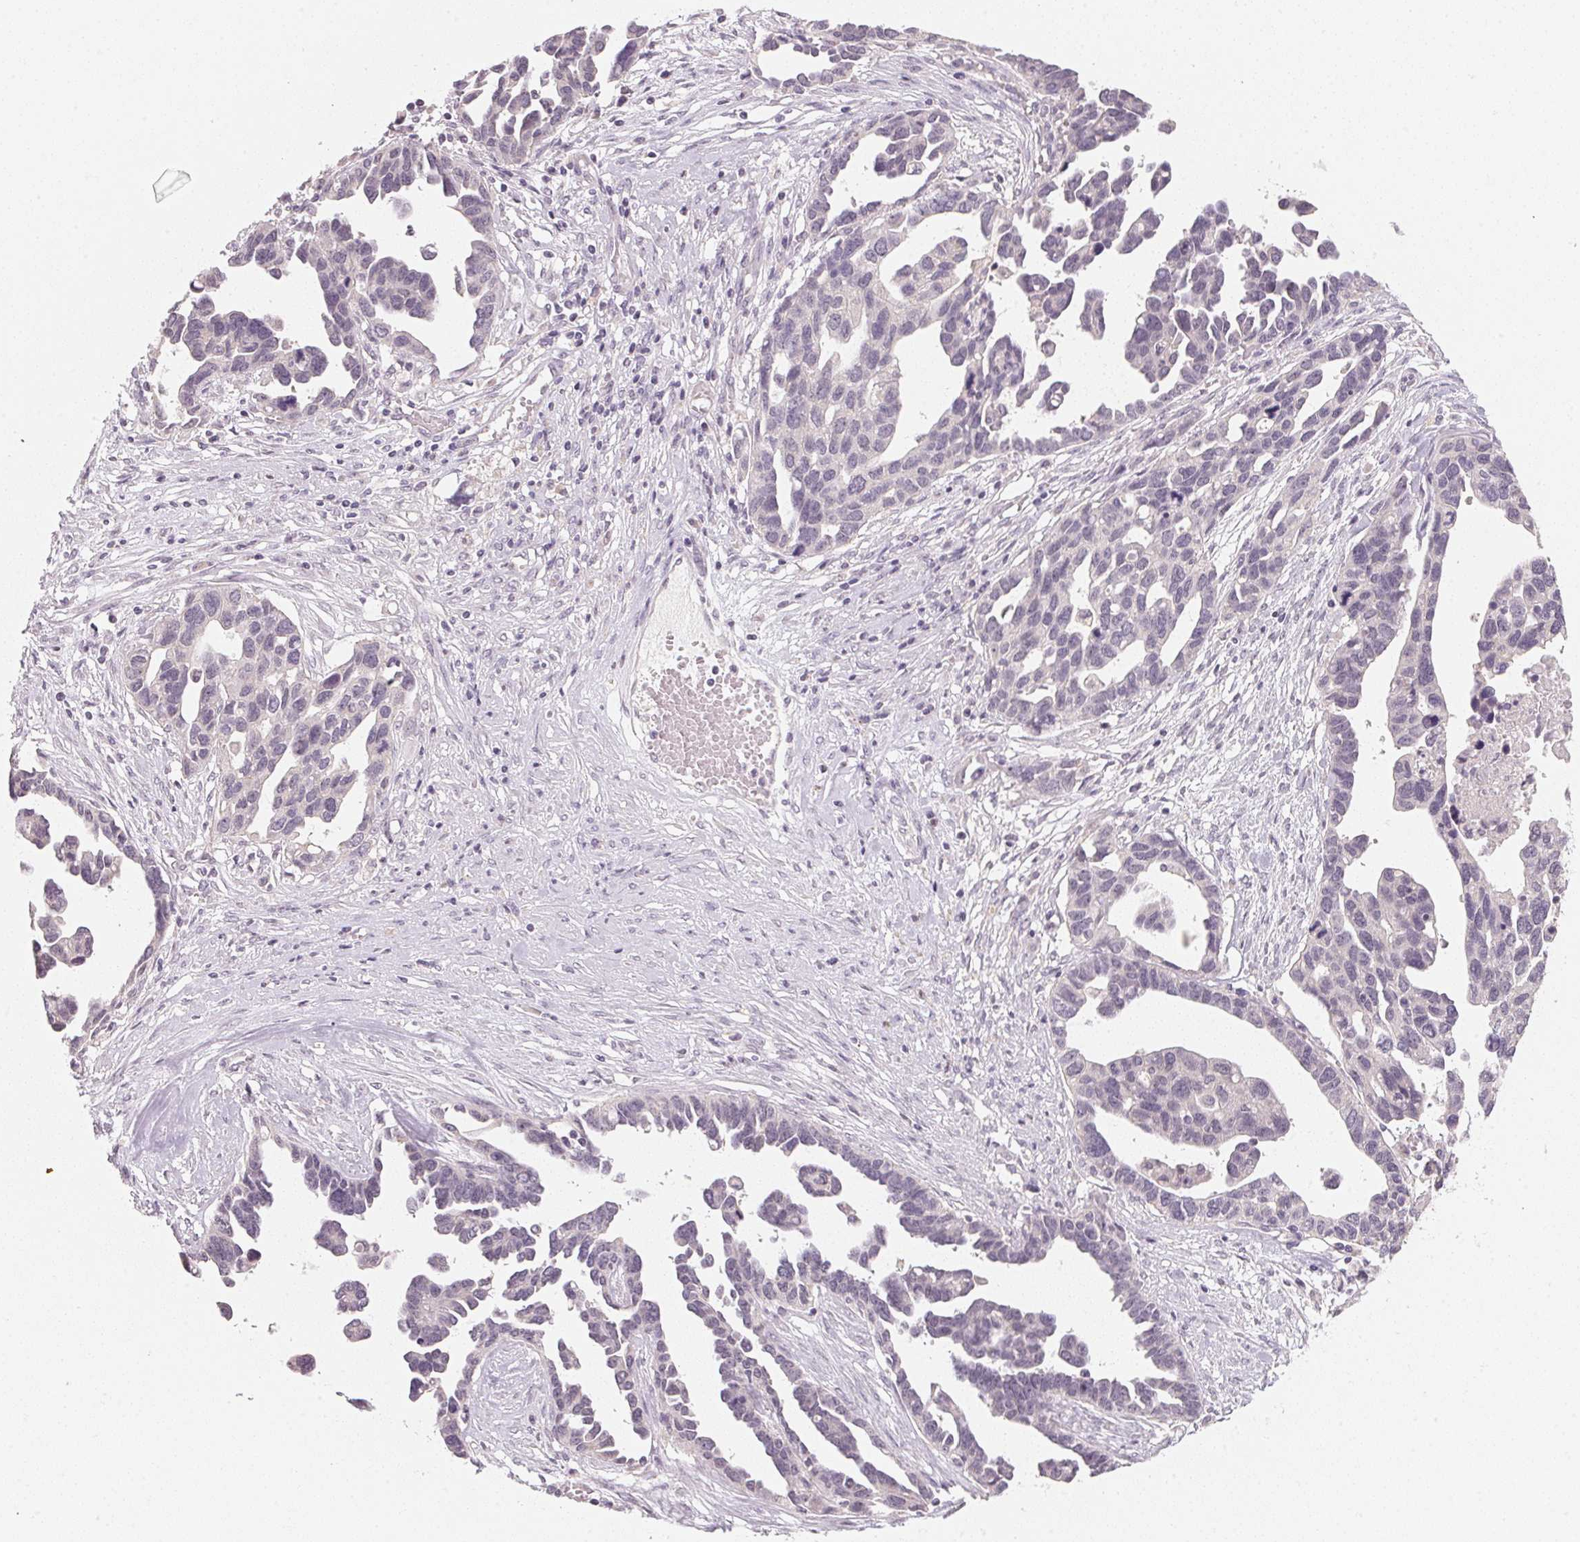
{"staining": {"intensity": "negative", "quantity": "none", "location": "none"}, "tissue": "ovarian cancer", "cell_type": "Tumor cells", "image_type": "cancer", "snomed": [{"axis": "morphology", "description": "Cystadenocarcinoma, serous, NOS"}, {"axis": "topography", "description": "Ovary"}], "caption": "Immunohistochemical staining of ovarian cancer demonstrates no significant staining in tumor cells. (DAB immunohistochemistry visualized using brightfield microscopy, high magnification).", "gene": "ANKRD31", "patient": {"sex": "female", "age": 54}}